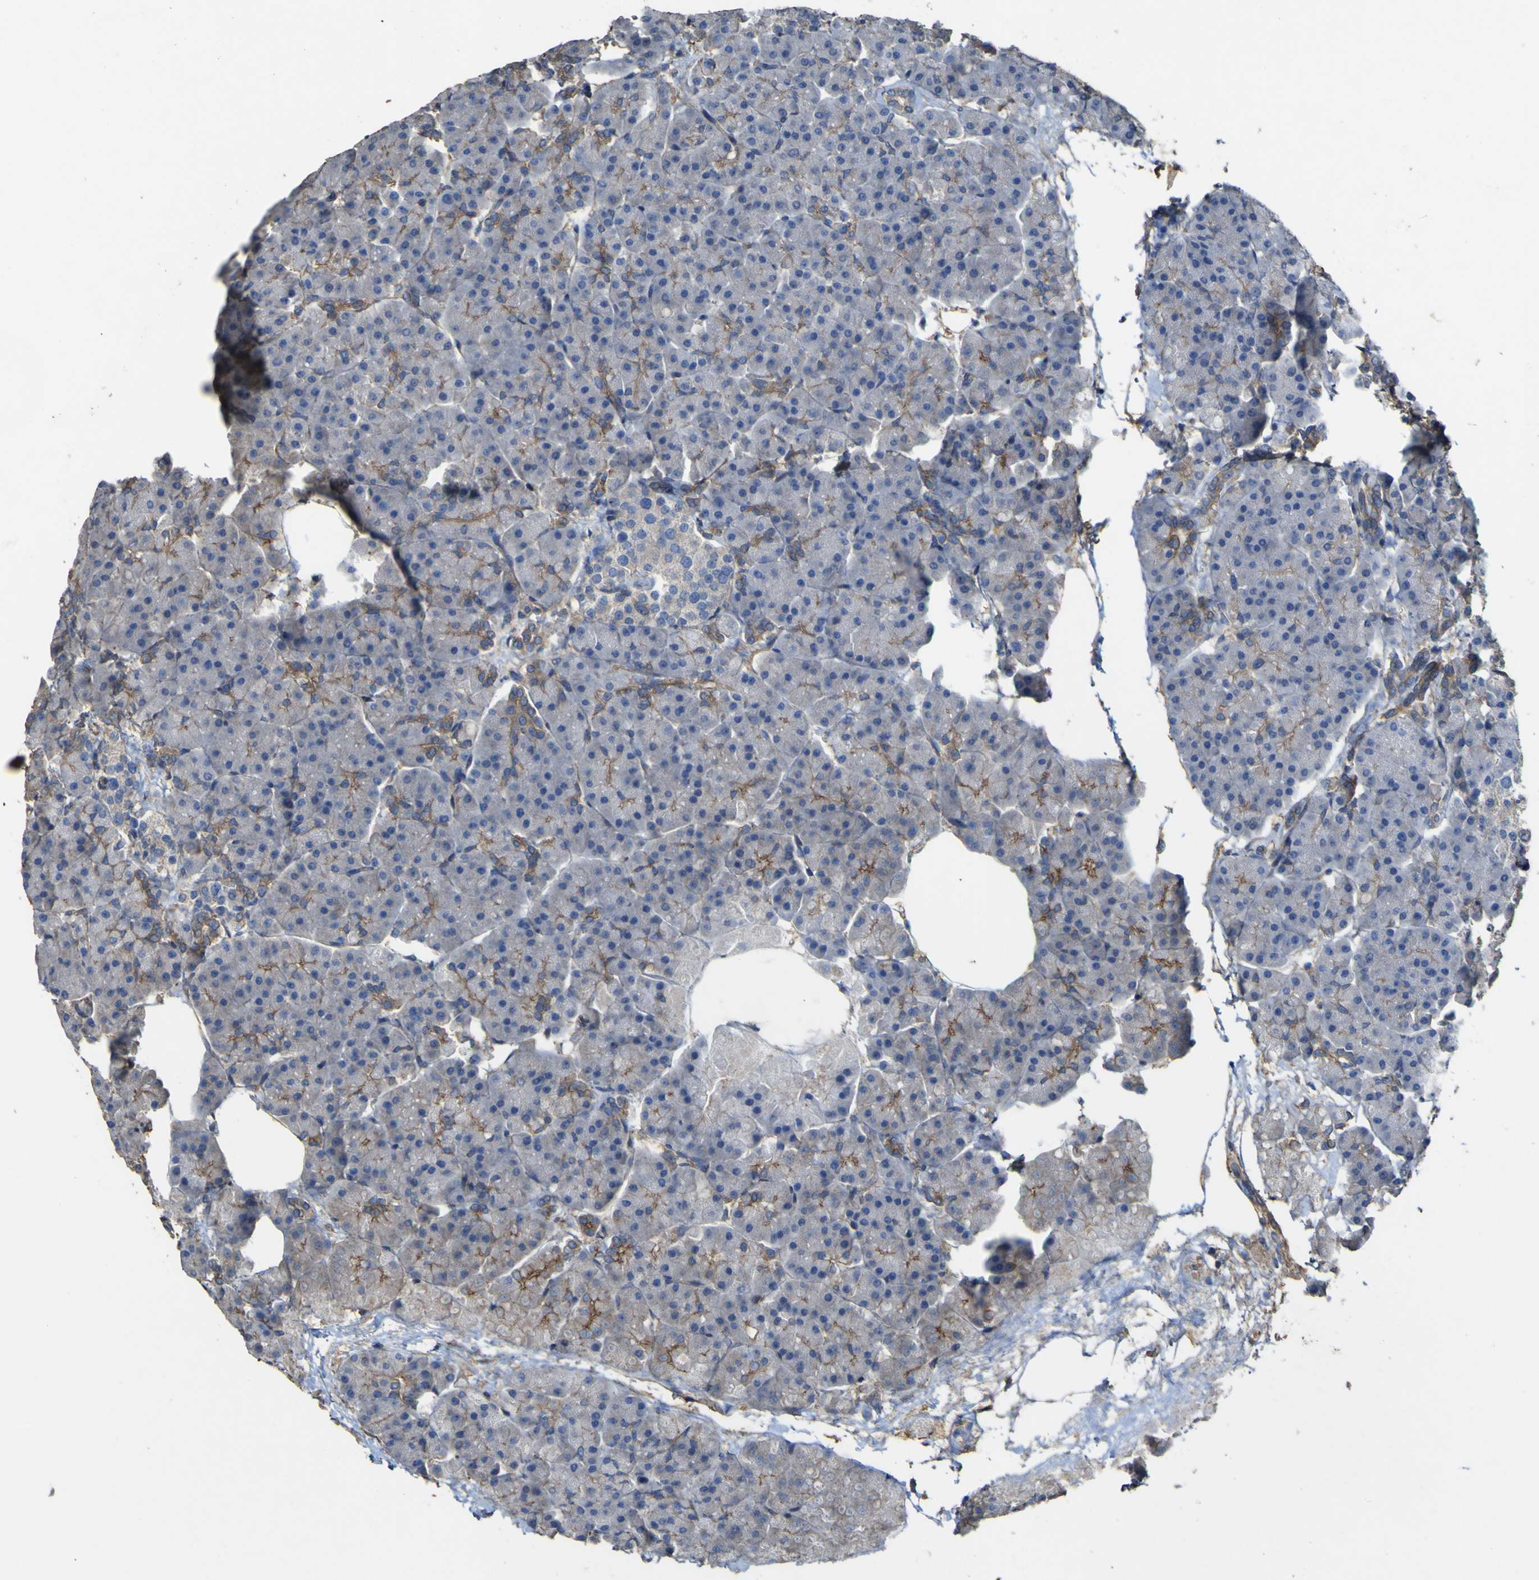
{"staining": {"intensity": "weak", "quantity": "25%-75%", "location": "cytoplasmic/membranous"}, "tissue": "pancreas", "cell_type": "Exocrine glandular cells", "image_type": "normal", "snomed": [{"axis": "morphology", "description": "Normal tissue, NOS"}, {"axis": "topography", "description": "Pancreas"}], "caption": "Immunohistochemistry (IHC) (DAB (3,3'-diaminobenzidine)) staining of benign human pancreas displays weak cytoplasmic/membranous protein staining in approximately 25%-75% of exocrine glandular cells.", "gene": "TNFSF15", "patient": {"sex": "female", "age": 70}}